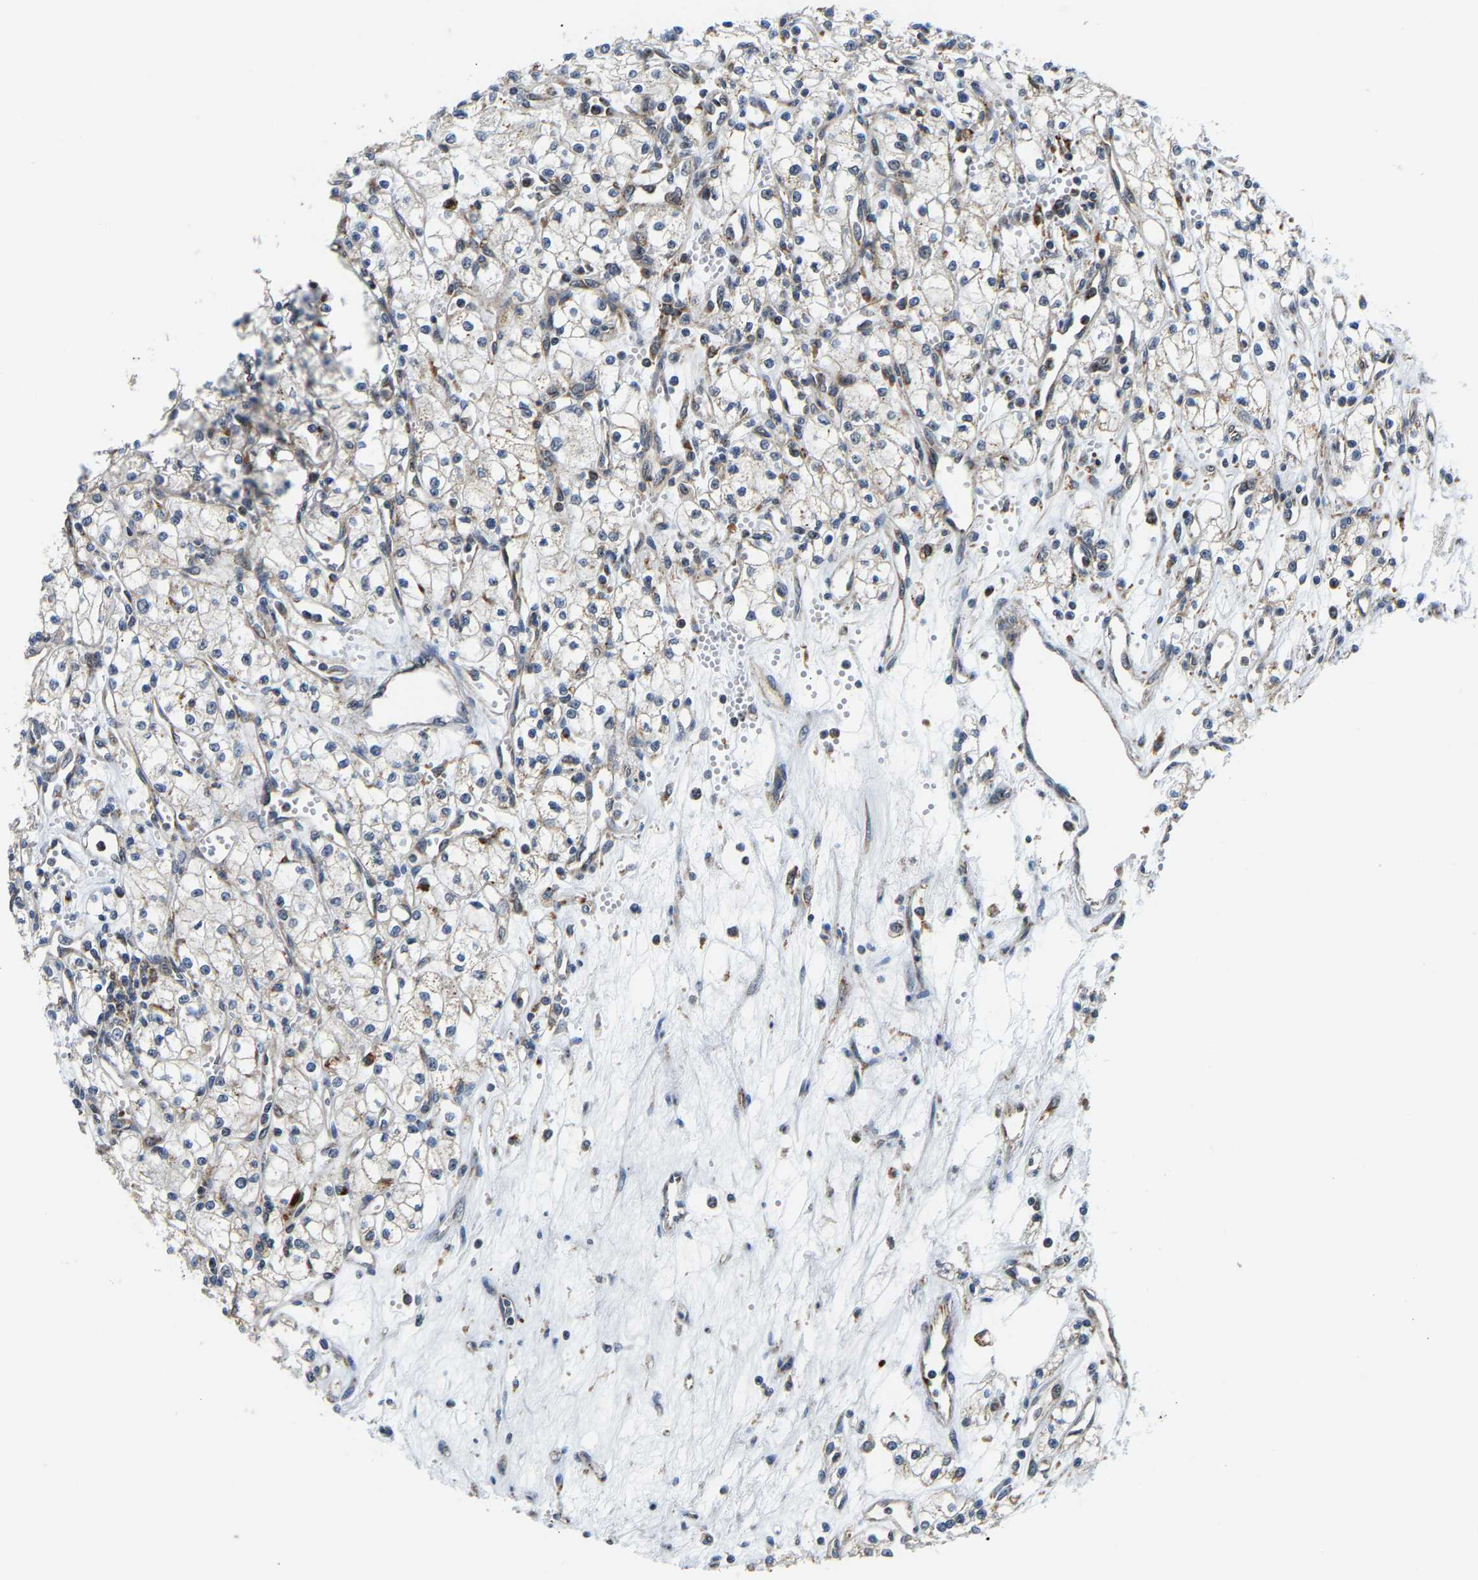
{"staining": {"intensity": "negative", "quantity": "none", "location": "none"}, "tissue": "renal cancer", "cell_type": "Tumor cells", "image_type": "cancer", "snomed": [{"axis": "morphology", "description": "Adenocarcinoma, NOS"}, {"axis": "topography", "description": "Kidney"}], "caption": "Renal cancer (adenocarcinoma) was stained to show a protein in brown. There is no significant expression in tumor cells. (DAB (3,3'-diaminobenzidine) immunohistochemistry visualized using brightfield microscopy, high magnification).", "gene": "GIMAP7", "patient": {"sex": "male", "age": 59}}